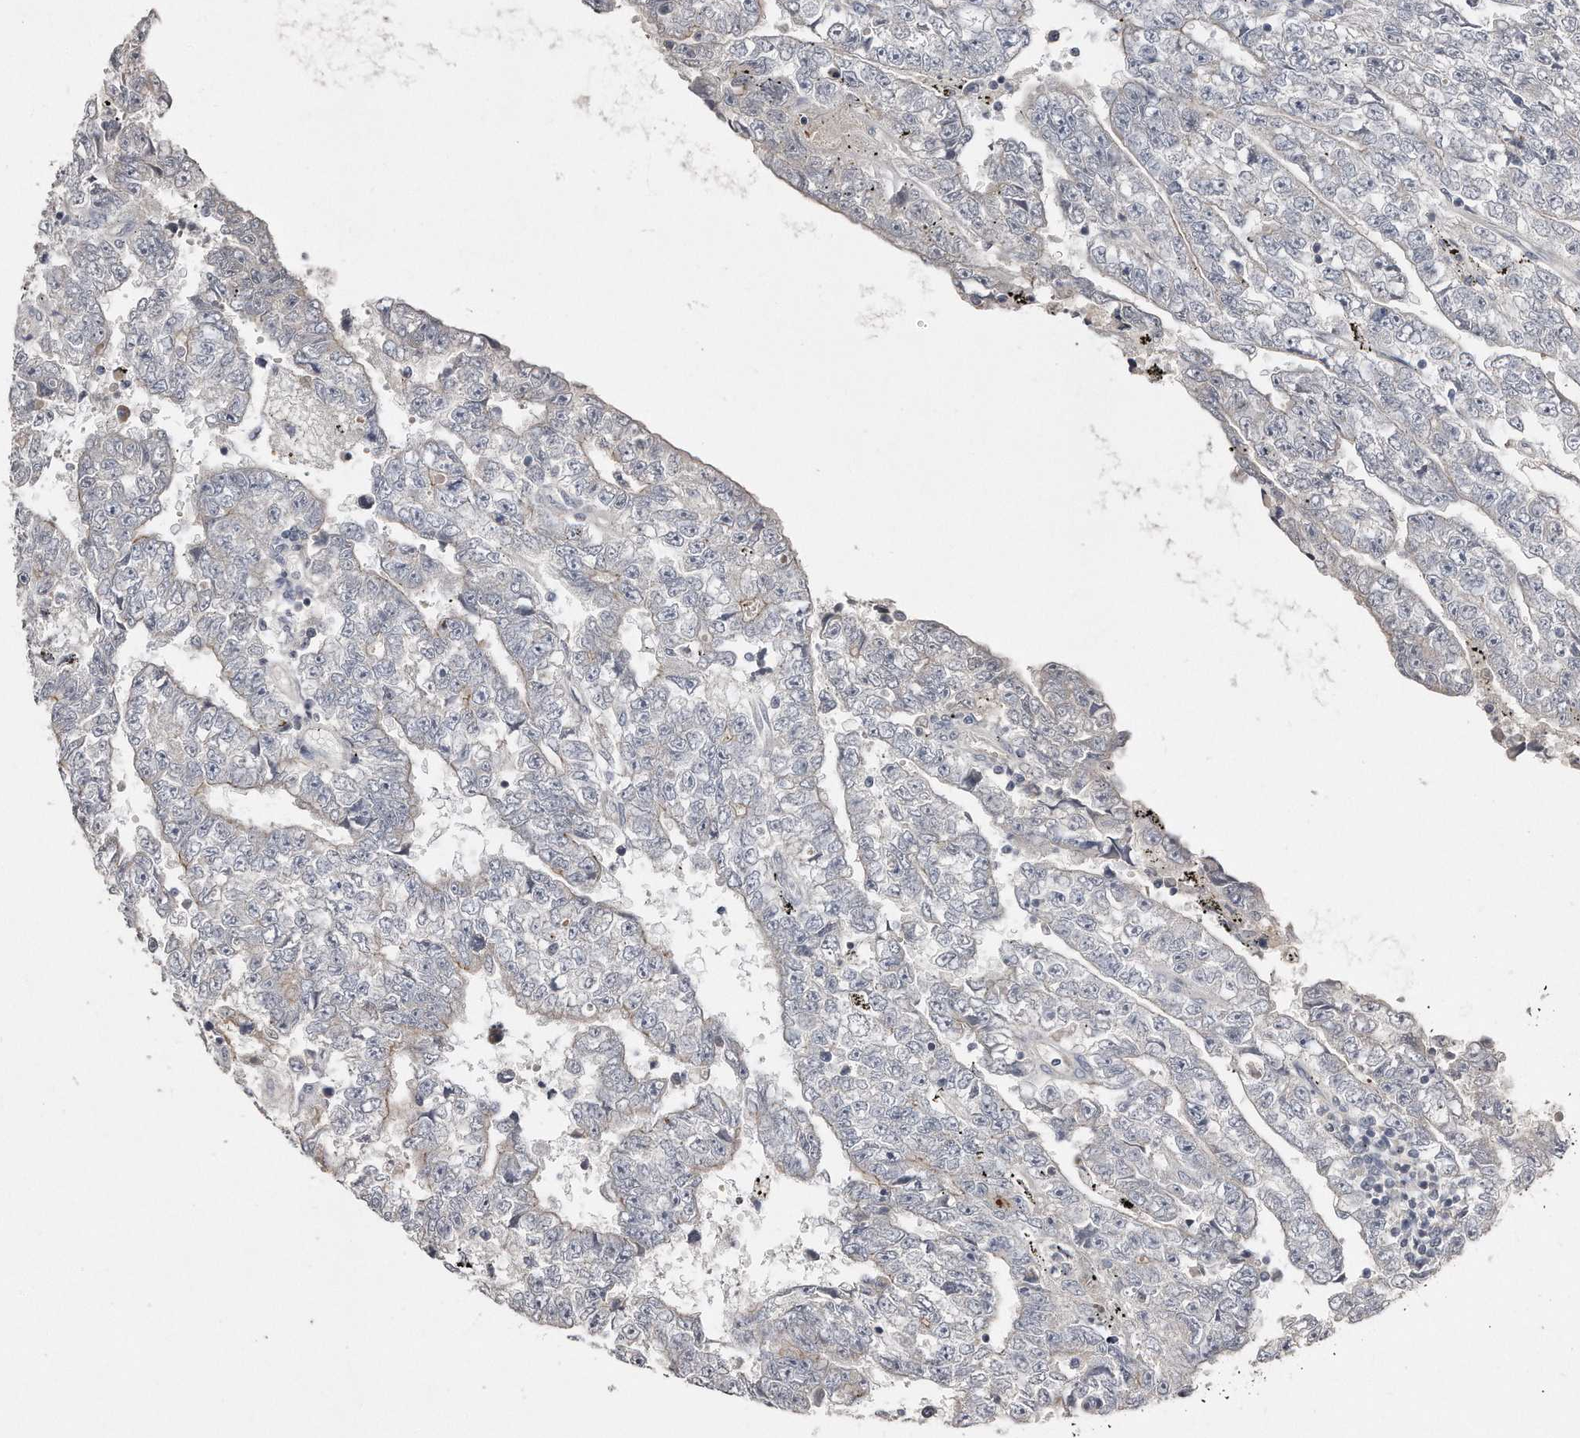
{"staining": {"intensity": "negative", "quantity": "none", "location": "none"}, "tissue": "testis cancer", "cell_type": "Tumor cells", "image_type": "cancer", "snomed": [{"axis": "morphology", "description": "Carcinoma, Embryonal, NOS"}, {"axis": "topography", "description": "Testis"}], "caption": "Tumor cells show no significant staining in testis cancer.", "gene": "TECR", "patient": {"sex": "male", "age": 25}}